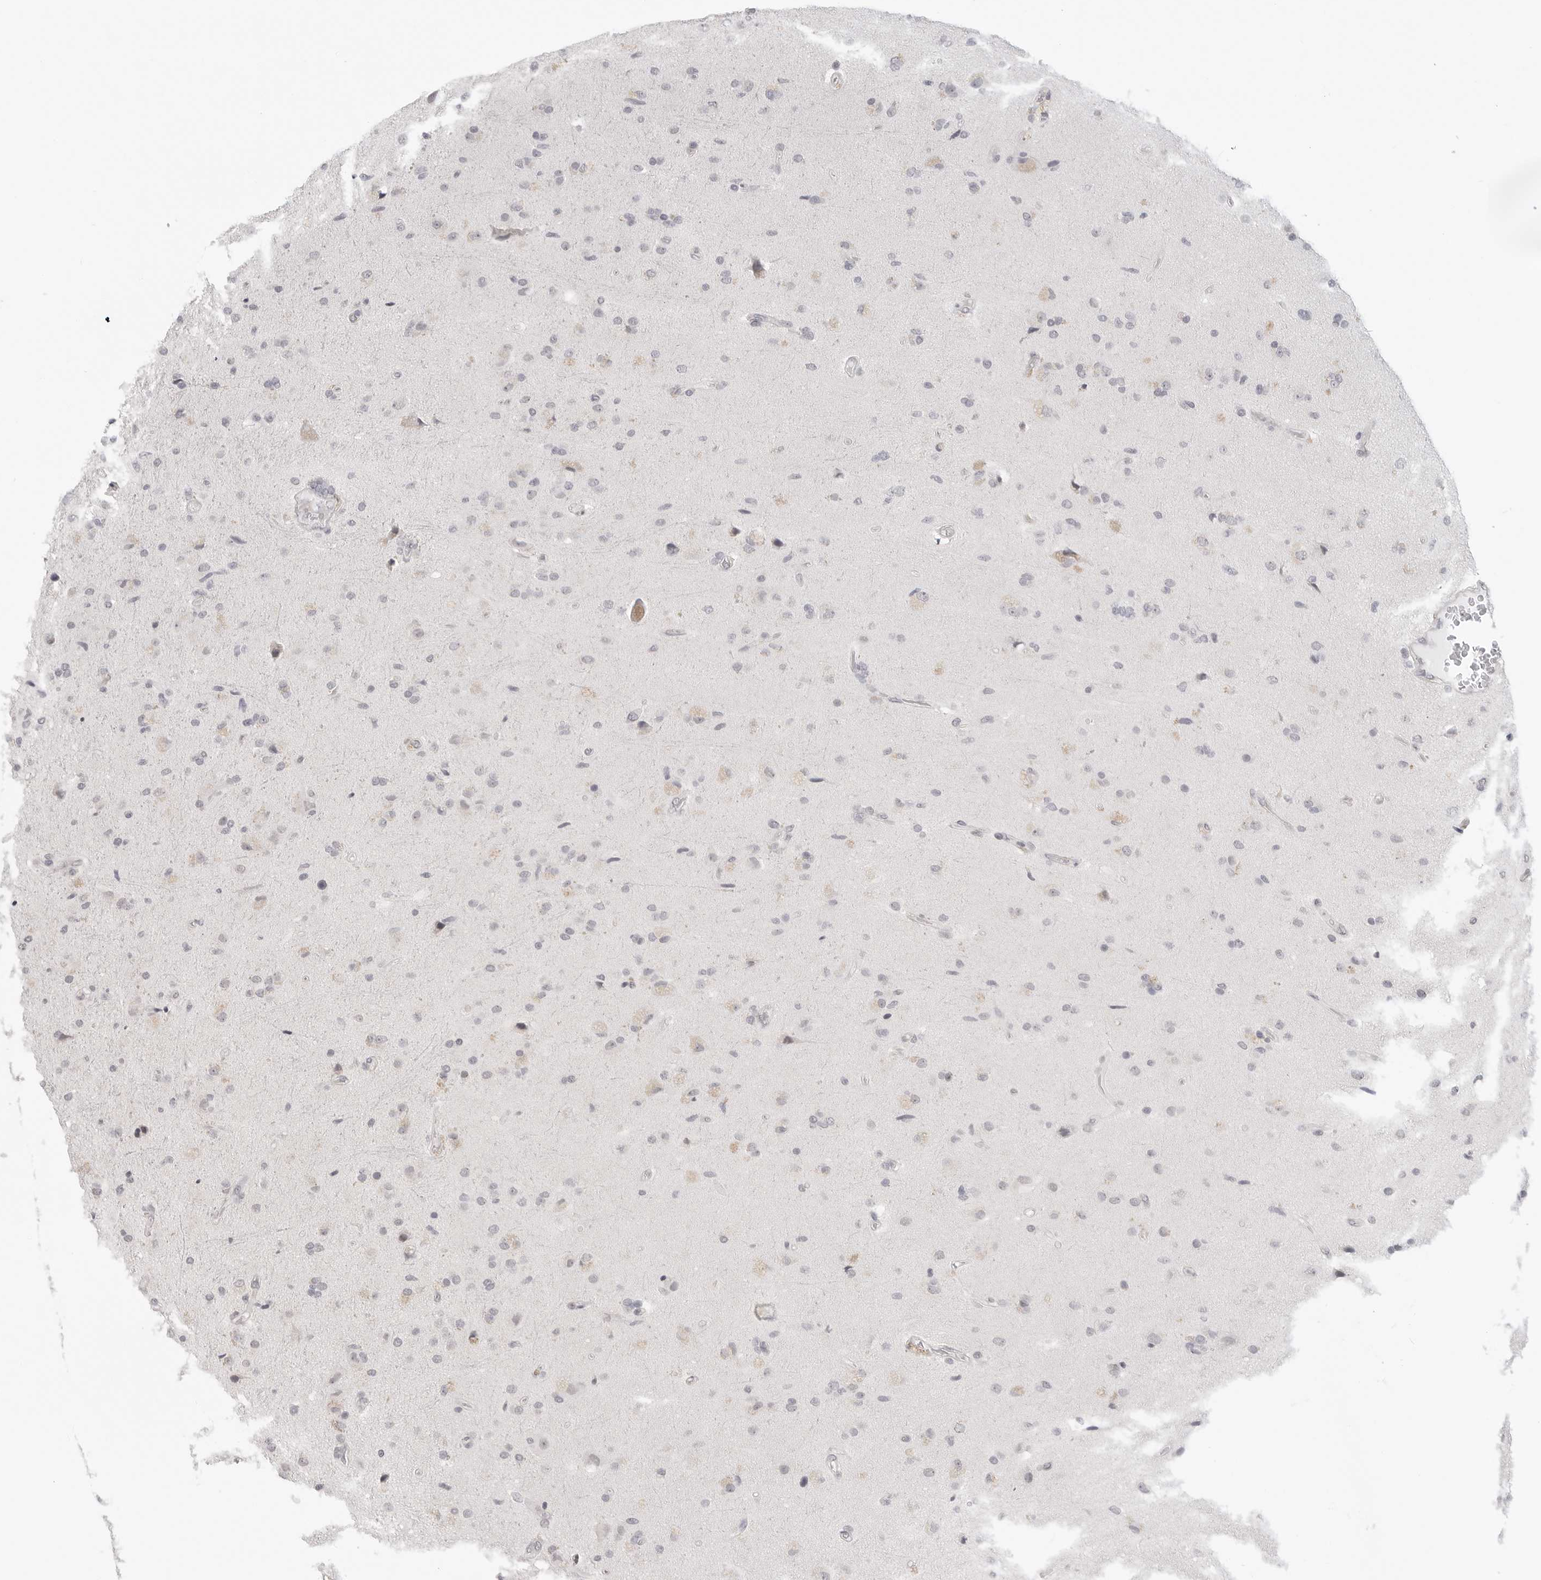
{"staining": {"intensity": "negative", "quantity": "none", "location": "none"}, "tissue": "glioma", "cell_type": "Tumor cells", "image_type": "cancer", "snomed": [{"axis": "morphology", "description": "Glioma, malignant, High grade"}, {"axis": "topography", "description": "Brain"}], "caption": "IHC histopathology image of human high-grade glioma (malignant) stained for a protein (brown), which shows no positivity in tumor cells.", "gene": "KLK11", "patient": {"sex": "male", "age": 72}}